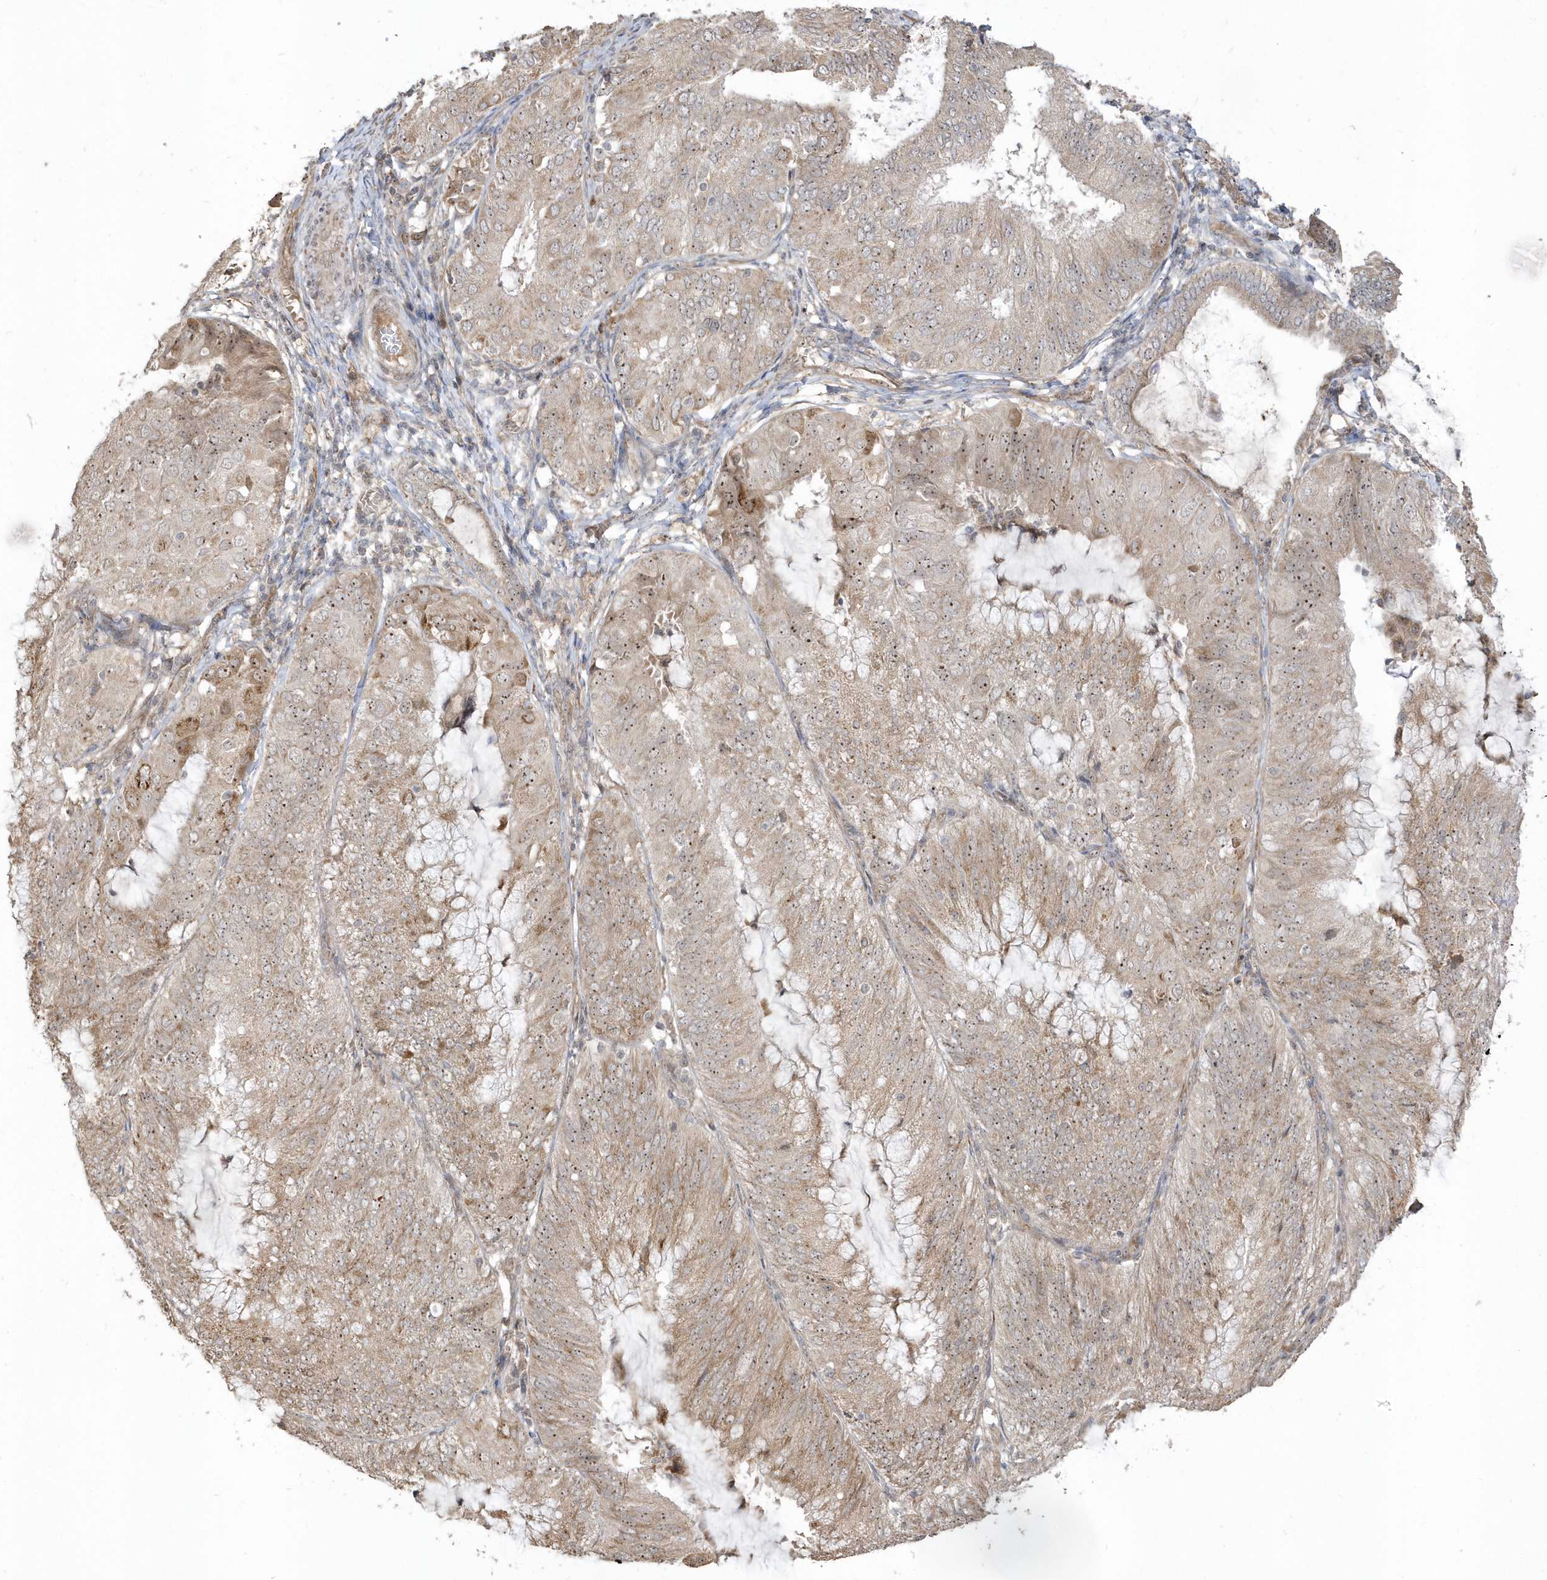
{"staining": {"intensity": "weak", "quantity": ">75%", "location": "cytoplasmic/membranous"}, "tissue": "endometrial cancer", "cell_type": "Tumor cells", "image_type": "cancer", "snomed": [{"axis": "morphology", "description": "Adenocarcinoma, NOS"}, {"axis": "topography", "description": "Endometrium"}], "caption": "Approximately >75% of tumor cells in human endometrial cancer reveal weak cytoplasmic/membranous protein staining as visualized by brown immunohistochemical staining.", "gene": "ECM2", "patient": {"sex": "female", "age": 81}}